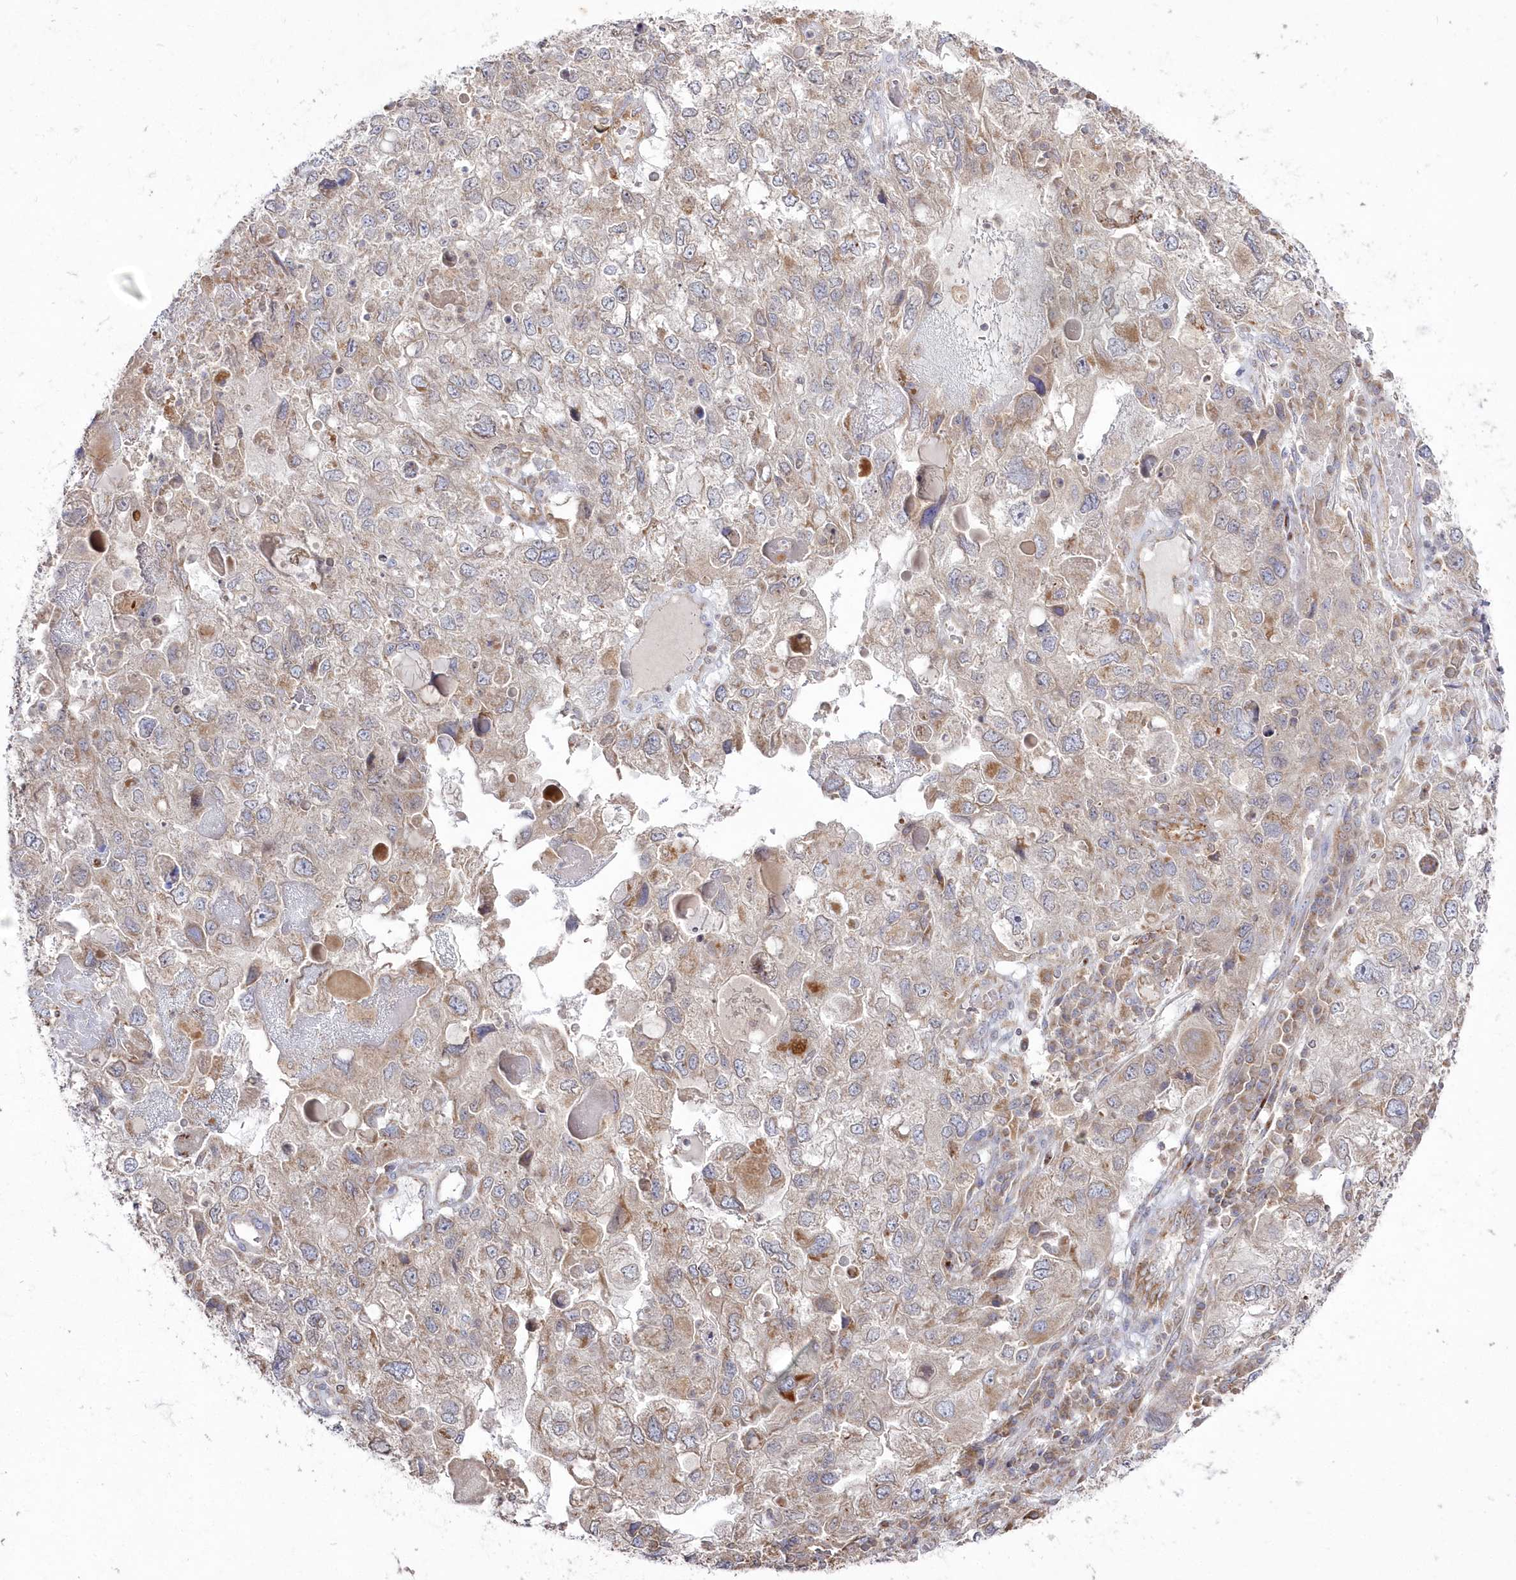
{"staining": {"intensity": "weak", "quantity": "25%-75%", "location": "cytoplasmic/membranous"}, "tissue": "endometrial cancer", "cell_type": "Tumor cells", "image_type": "cancer", "snomed": [{"axis": "morphology", "description": "Adenocarcinoma, NOS"}, {"axis": "topography", "description": "Endometrium"}], "caption": "There is low levels of weak cytoplasmic/membranous expression in tumor cells of endometrial cancer (adenocarcinoma), as demonstrated by immunohistochemical staining (brown color).", "gene": "ARSB", "patient": {"sex": "female", "age": 49}}